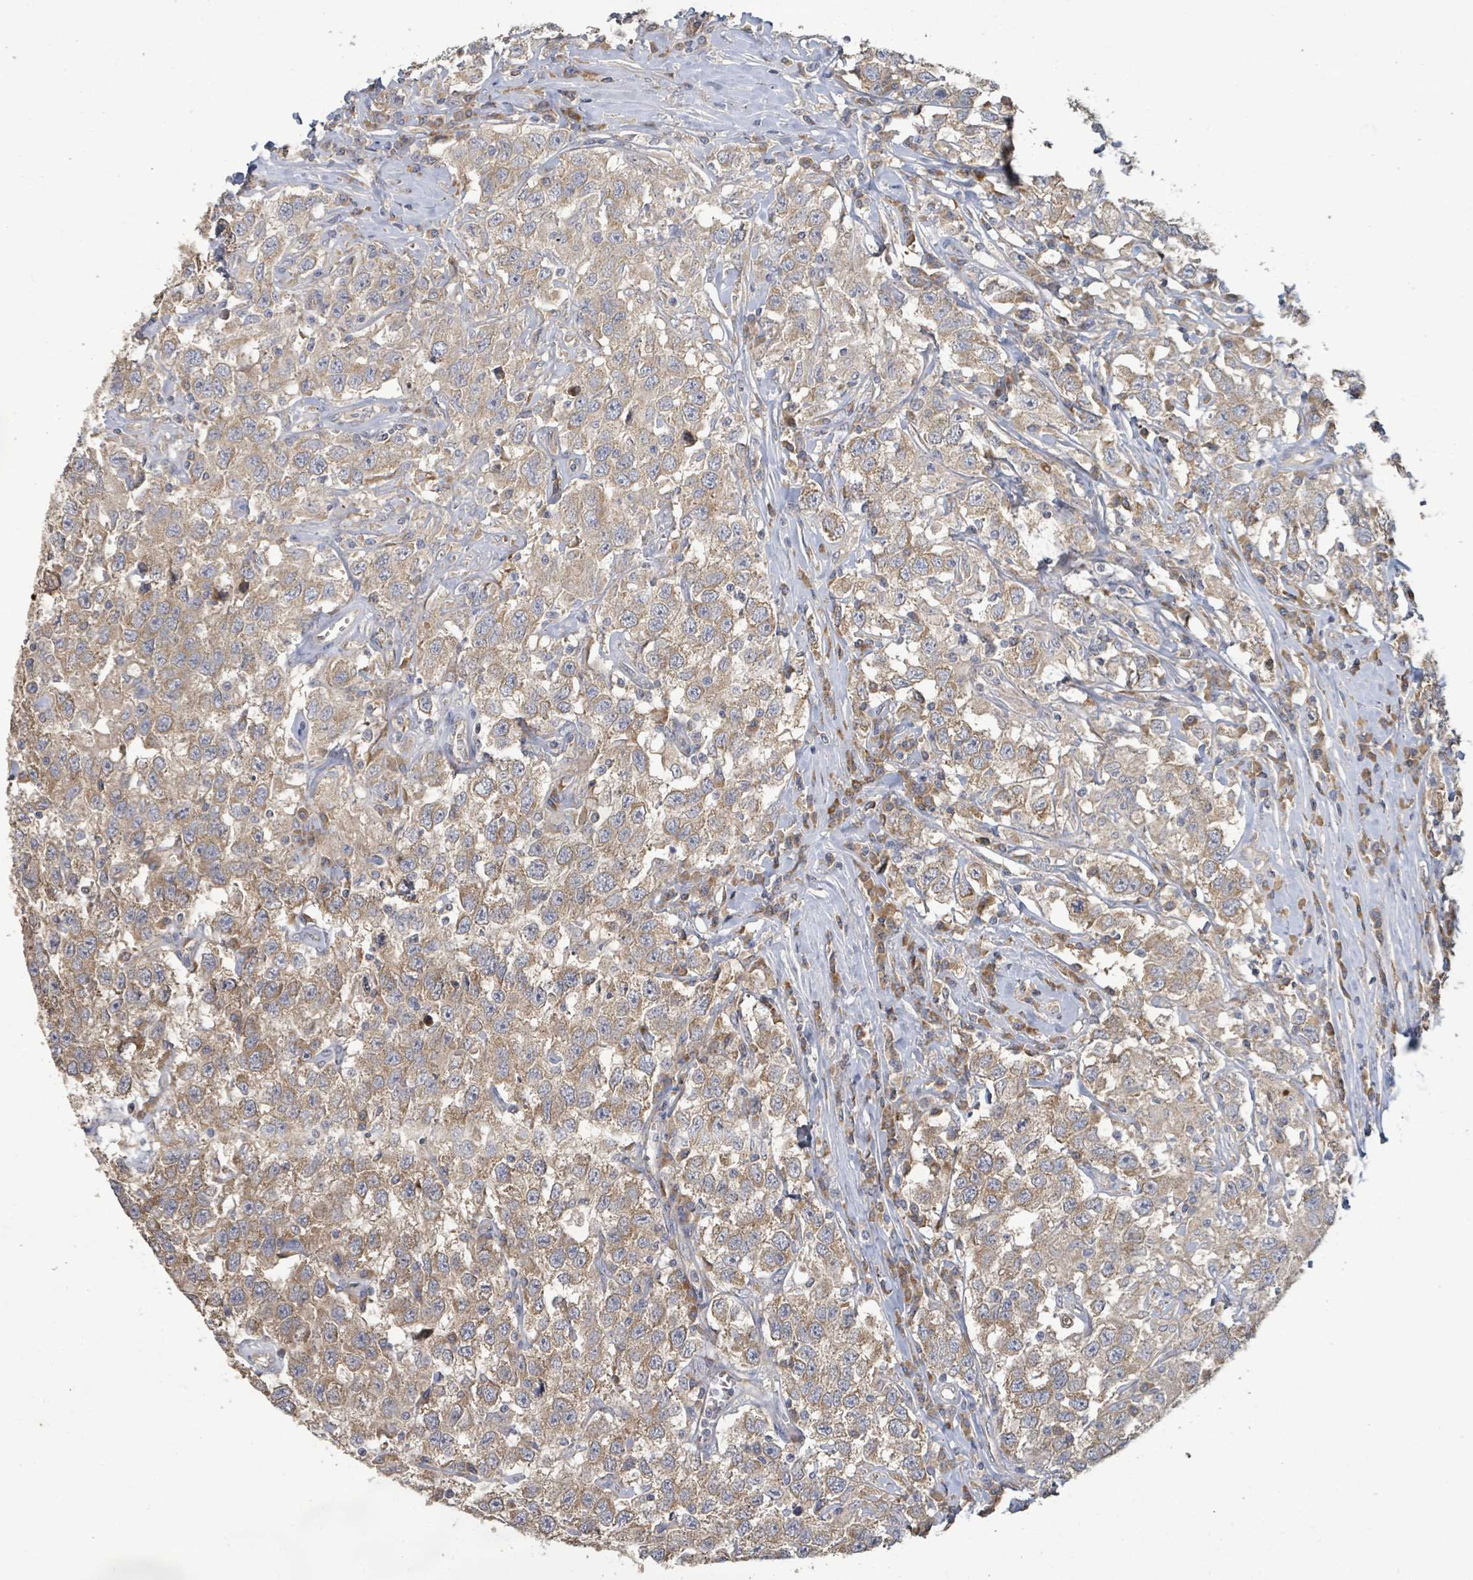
{"staining": {"intensity": "moderate", "quantity": ">75%", "location": "cytoplasmic/membranous"}, "tissue": "testis cancer", "cell_type": "Tumor cells", "image_type": "cancer", "snomed": [{"axis": "morphology", "description": "Seminoma, NOS"}, {"axis": "topography", "description": "Testis"}], "caption": "Moderate cytoplasmic/membranous staining for a protein is appreciated in about >75% of tumor cells of seminoma (testis) using IHC.", "gene": "KCNS2", "patient": {"sex": "male", "age": 41}}